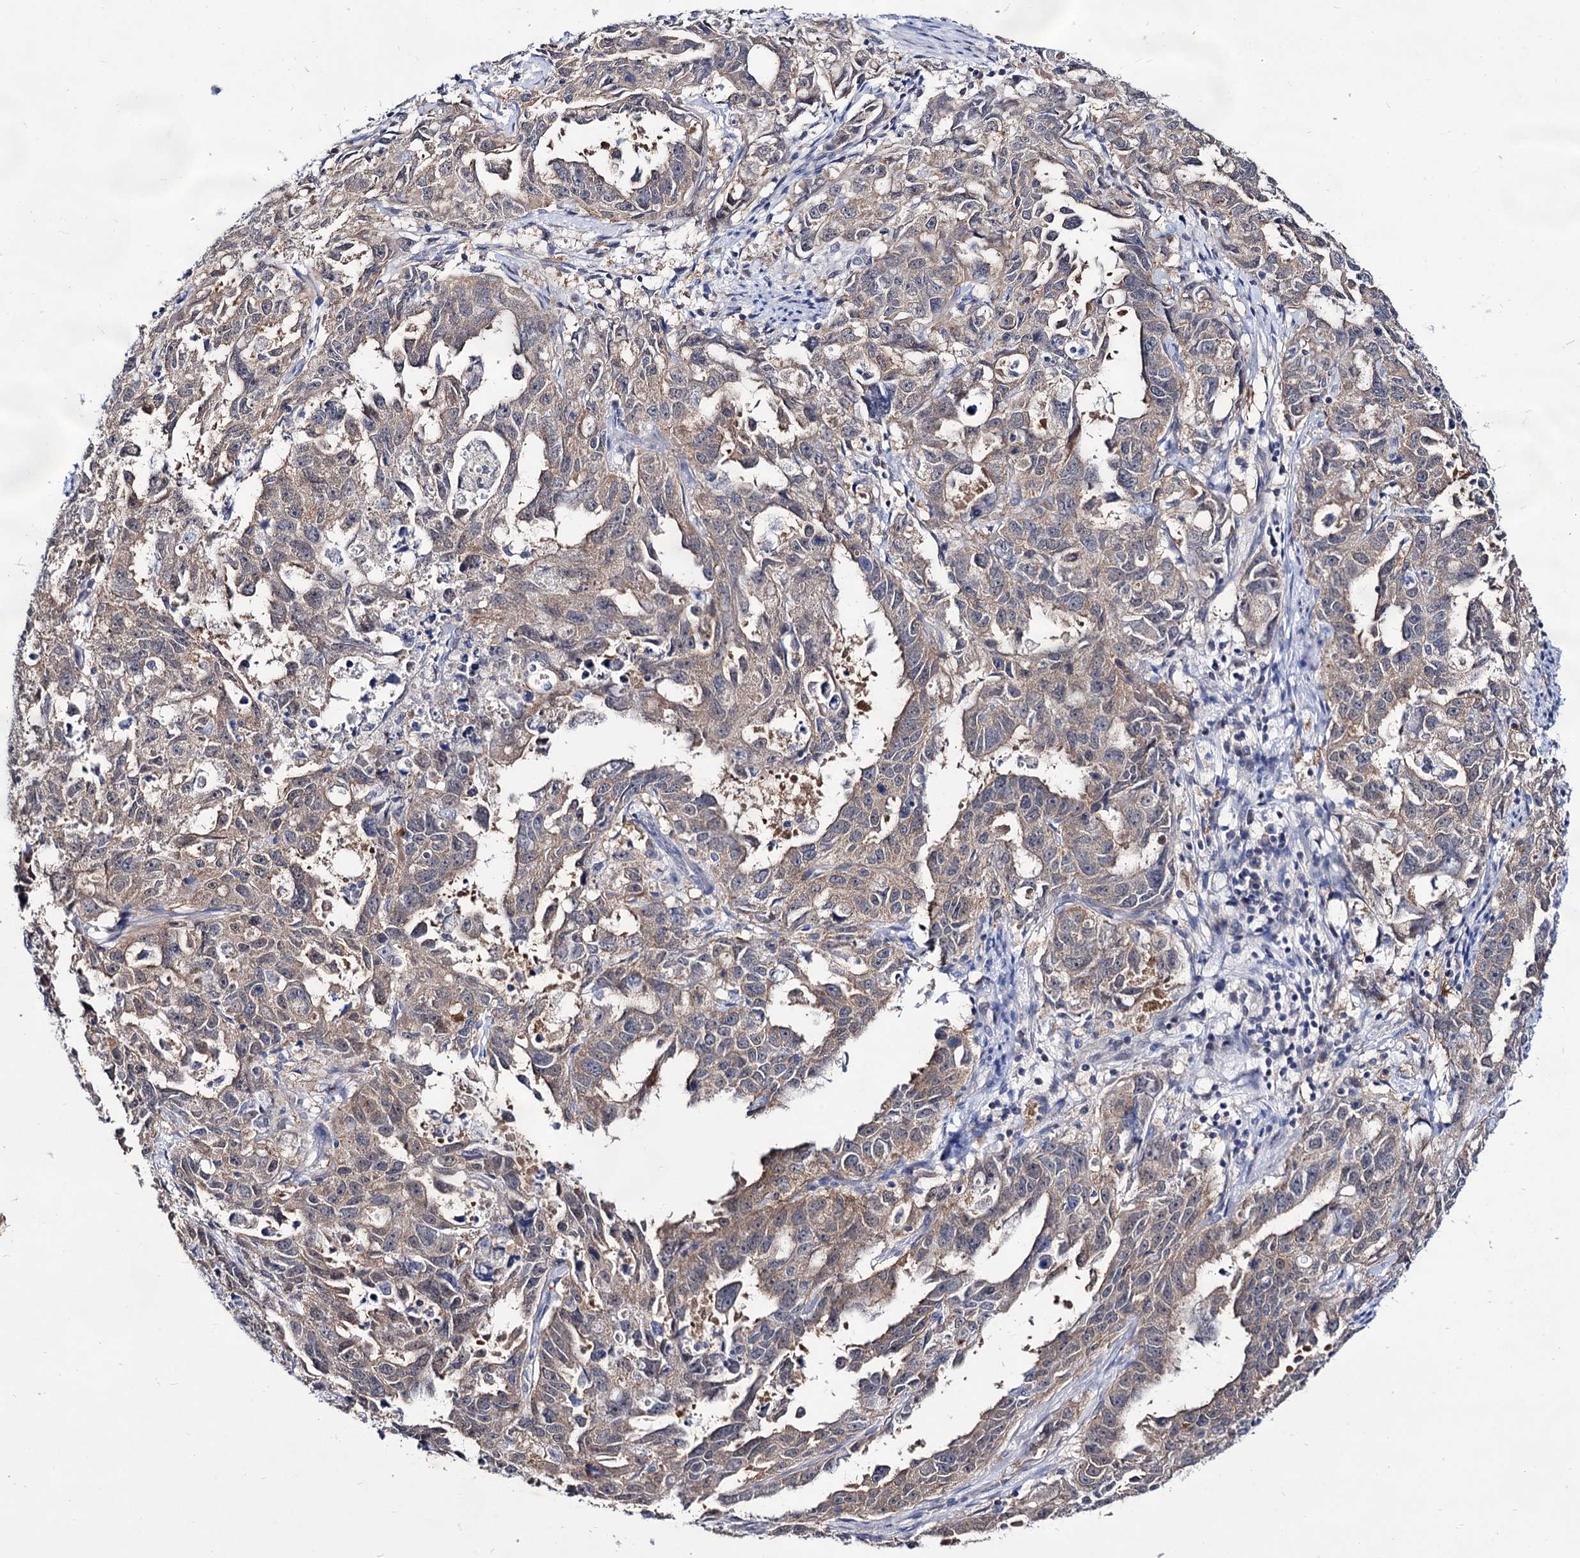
{"staining": {"intensity": "weak", "quantity": "25%-75%", "location": "cytoplasmic/membranous"}, "tissue": "endometrial cancer", "cell_type": "Tumor cells", "image_type": "cancer", "snomed": [{"axis": "morphology", "description": "Adenocarcinoma, NOS"}, {"axis": "topography", "description": "Endometrium"}], "caption": "Protein staining of endometrial cancer tissue exhibits weak cytoplasmic/membranous positivity in about 25%-75% of tumor cells. Immunohistochemistry stains the protein of interest in brown and the nuclei are stained blue.", "gene": "ARFIP2", "patient": {"sex": "female", "age": 65}}